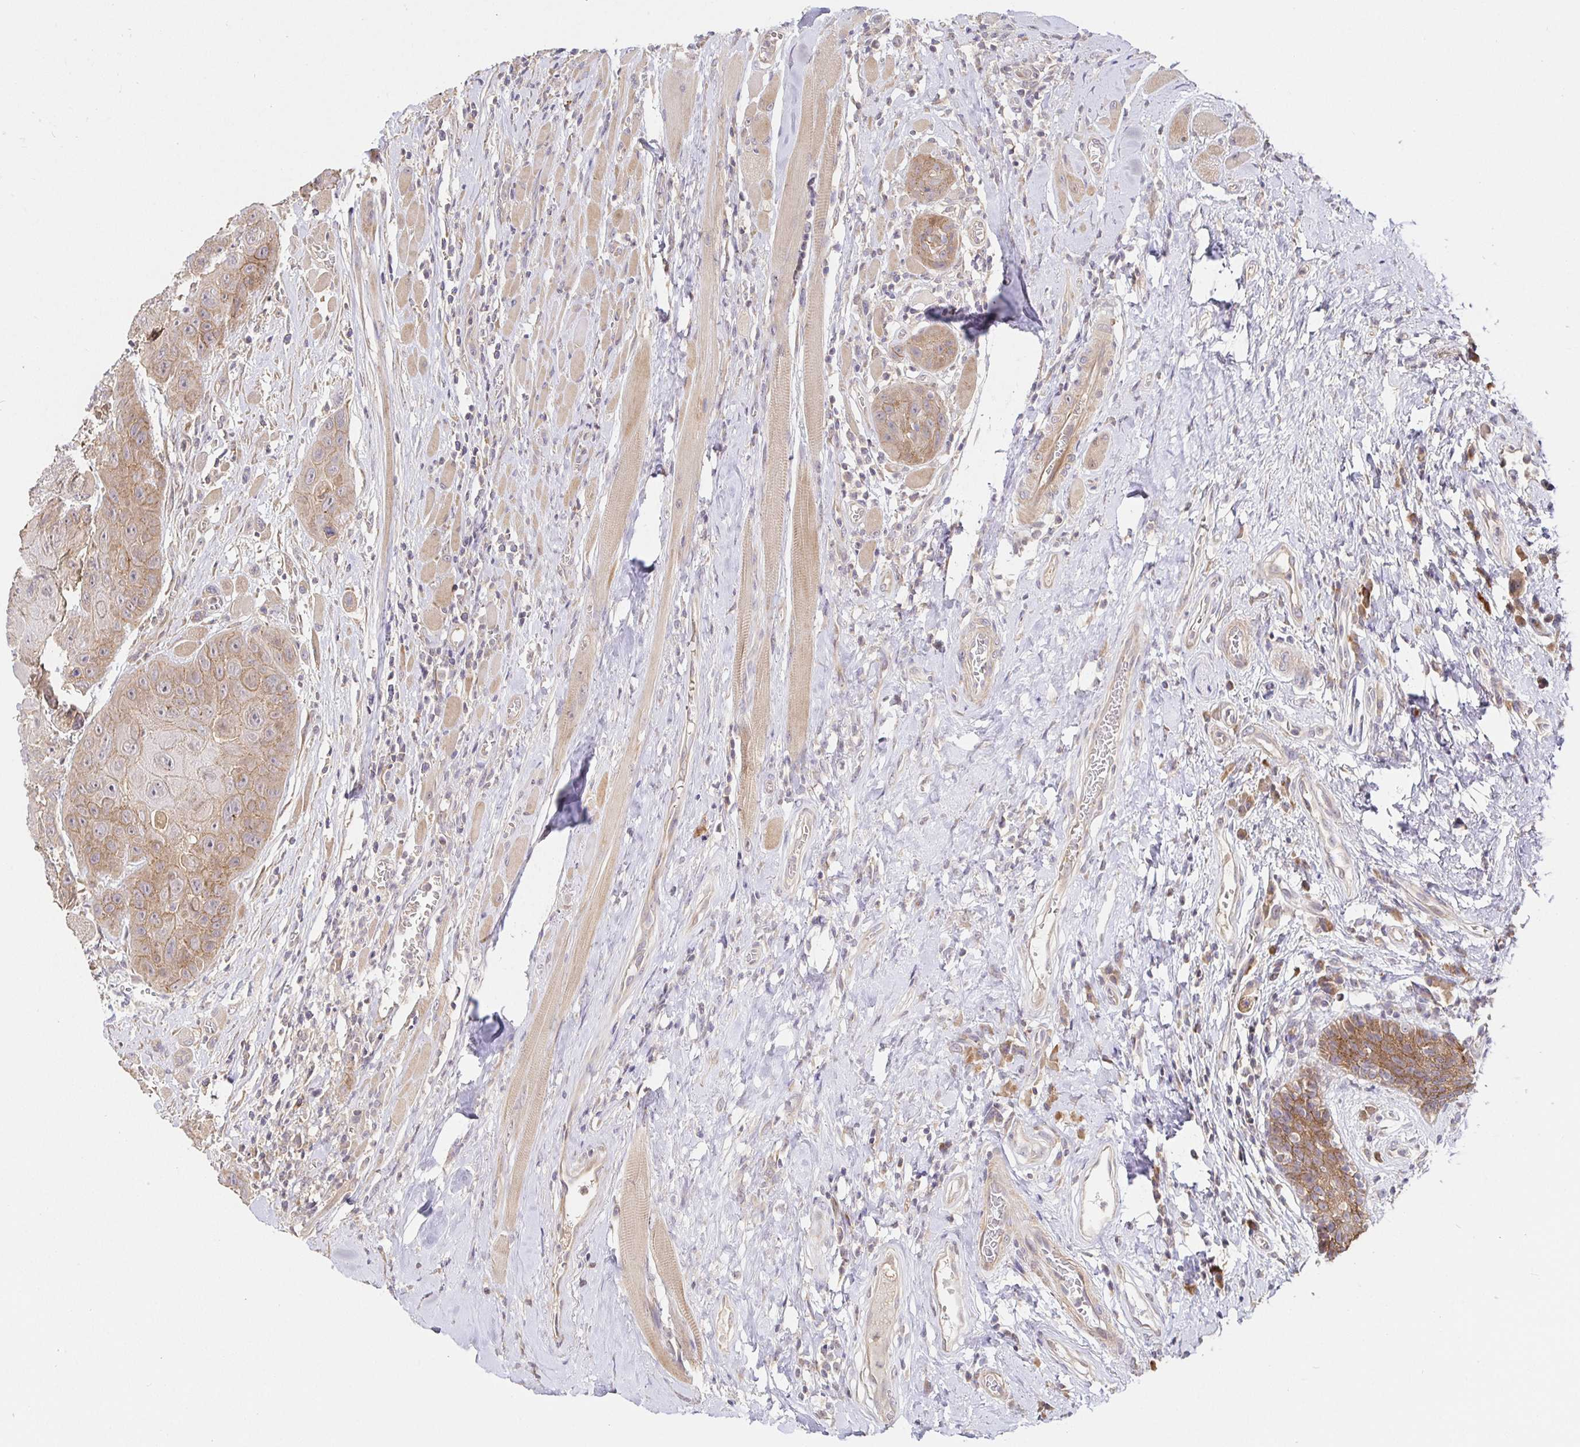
{"staining": {"intensity": "moderate", "quantity": ">75%", "location": "cytoplasmic/membranous"}, "tissue": "head and neck cancer", "cell_type": "Tumor cells", "image_type": "cancer", "snomed": [{"axis": "morphology", "description": "Squamous cell carcinoma, NOS"}, {"axis": "topography", "description": "Head-Neck"}], "caption": "An immunohistochemistry (IHC) histopathology image of neoplastic tissue is shown. Protein staining in brown labels moderate cytoplasmic/membranous positivity in squamous cell carcinoma (head and neck) within tumor cells.", "gene": "ZDHHC11", "patient": {"sex": "female", "age": 59}}